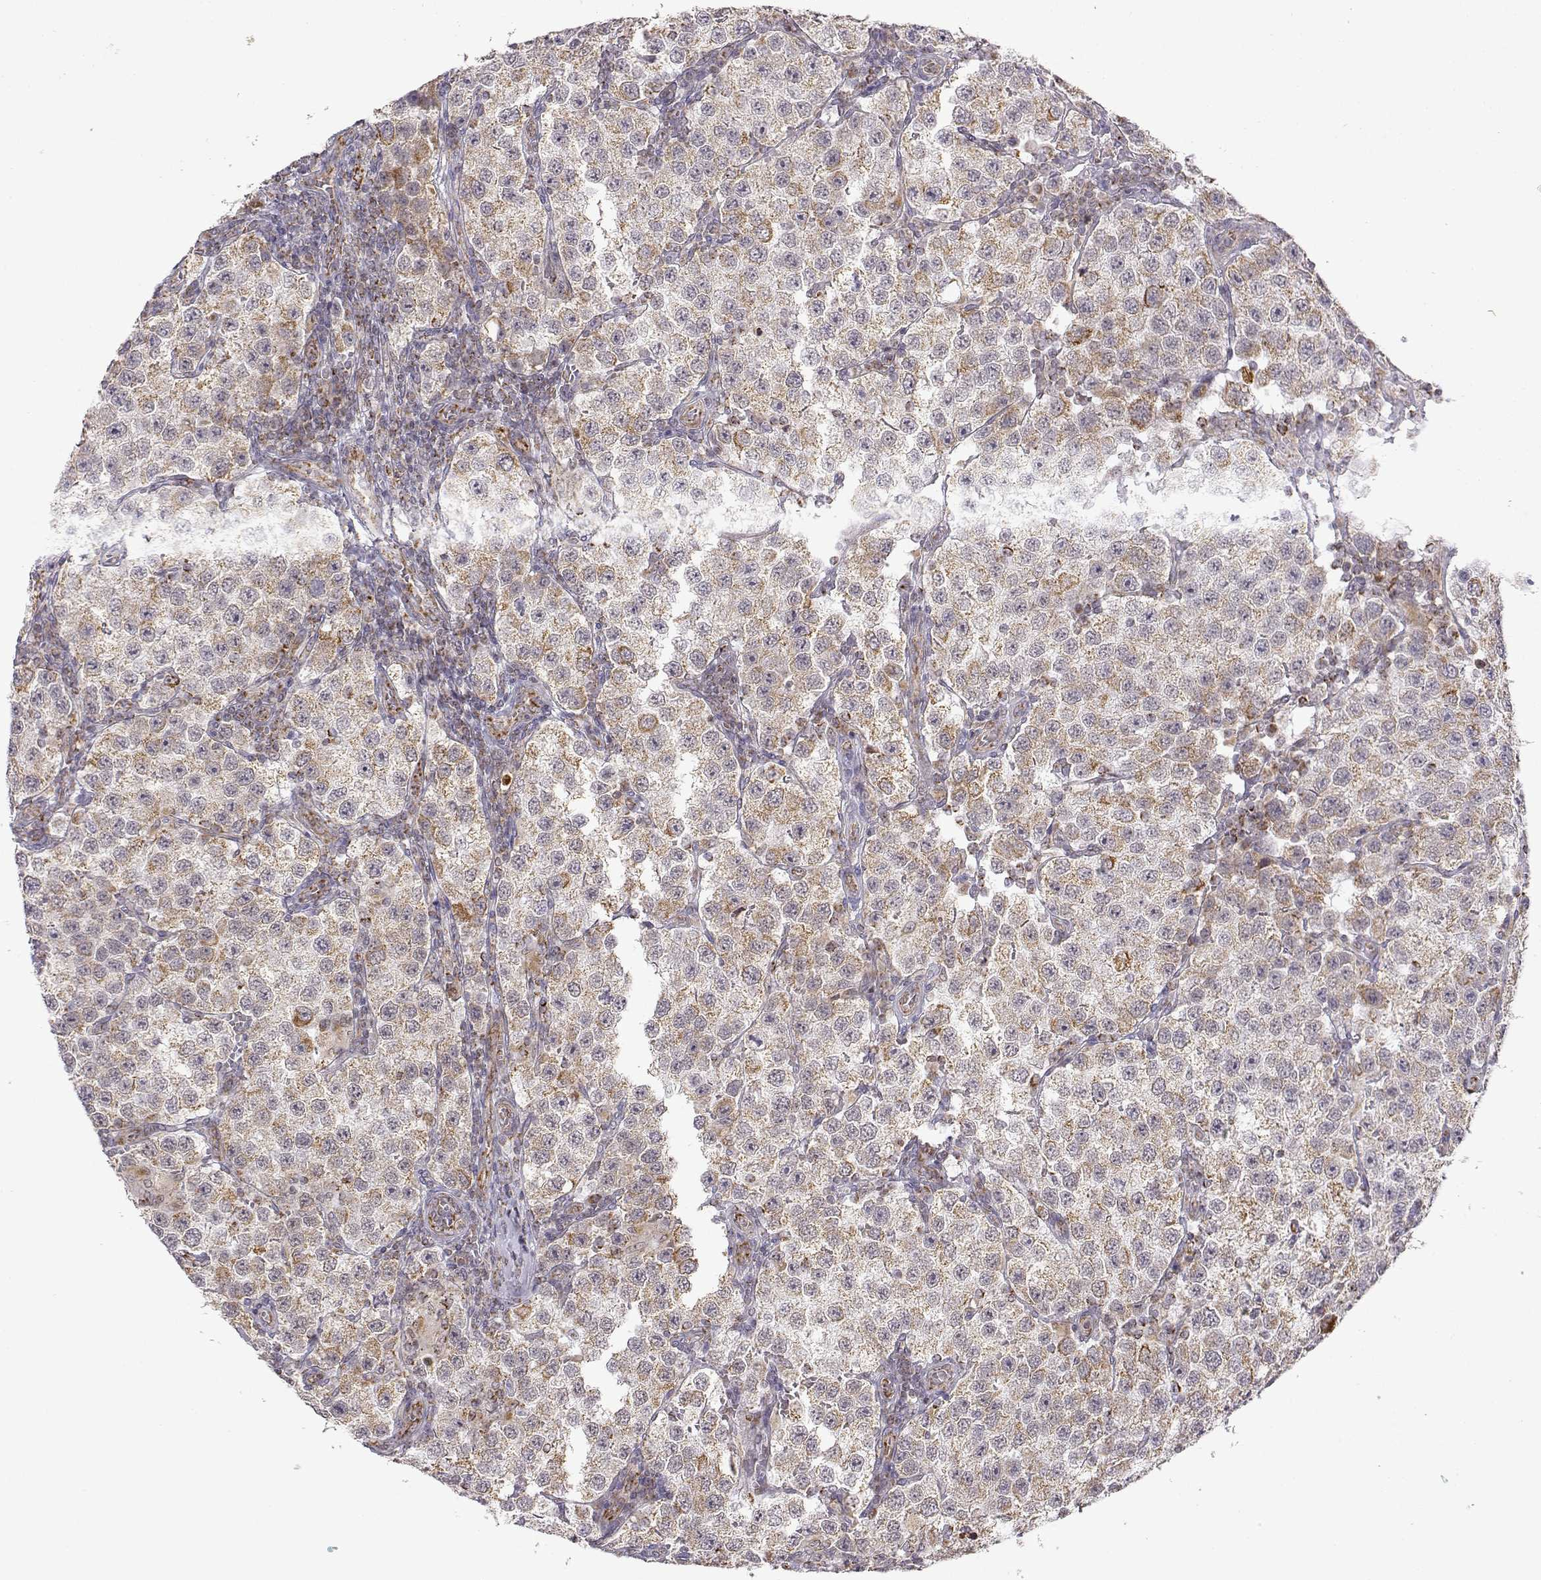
{"staining": {"intensity": "weak", "quantity": ">75%", "location": "cytoplasmic/membranous"}, "tissue": "testis cancer", "cell_type": "Tumor cells", "image_type": "cancer", "snomed": [{"axis": "morphology", "description": "Seminoma, NOS"}, {"axis": "topography", "description": "Testis"}], "caption": "IHC of human testis seminoma reveals low levels of weak cytoplasmic/membranous expression in about >75% of tumor cells.", "gene": "EXOG", "patient": {"sex": "male", "age": 37}}